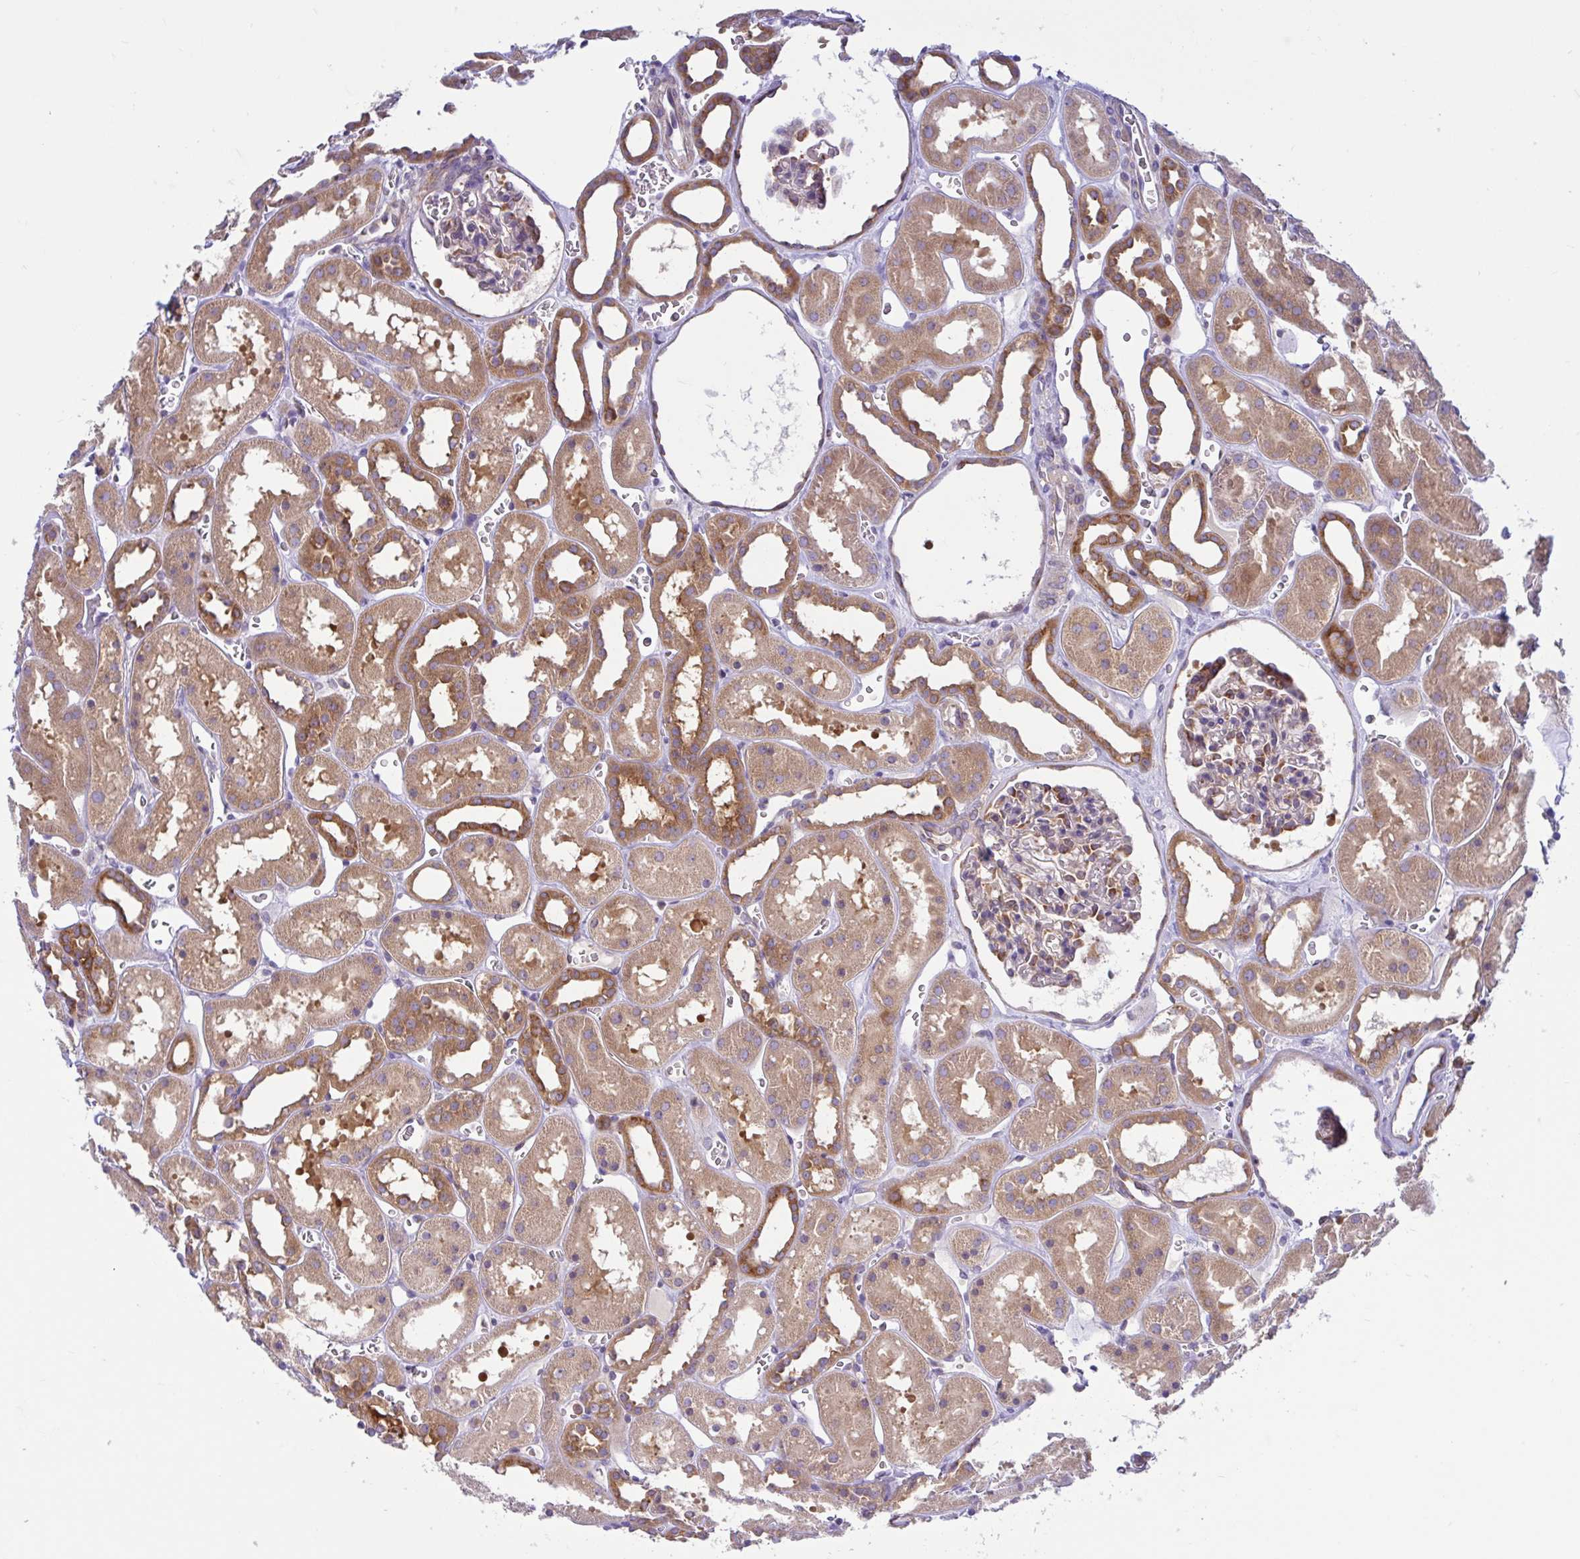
{"staining": {"intensity": "strong", "quantity": "<25%", "location": "cytoplasmic/membranous"}, "tissue": "kidney", "cell_type": "Cells in glomeruli", "image_type": "normal", "snomed": [{"axis": "morphology", "description": "Normal tissue, NOS"}, {"axis": "topography", "description": "Kidney"}], "caption": "Immunohistochemical staining of normal kidney shows medium levels of strong cytoplasmic/membranous expression in about <25% of cells in glomeruli. The staining was performed using DAB (3,3'-diaminobenzidine), with brown indicating positive protein expression. Nuclei are stained blue with hematoxylin.", "gene": "LARS1", "patient": {"sex": "female", "age": 41}}